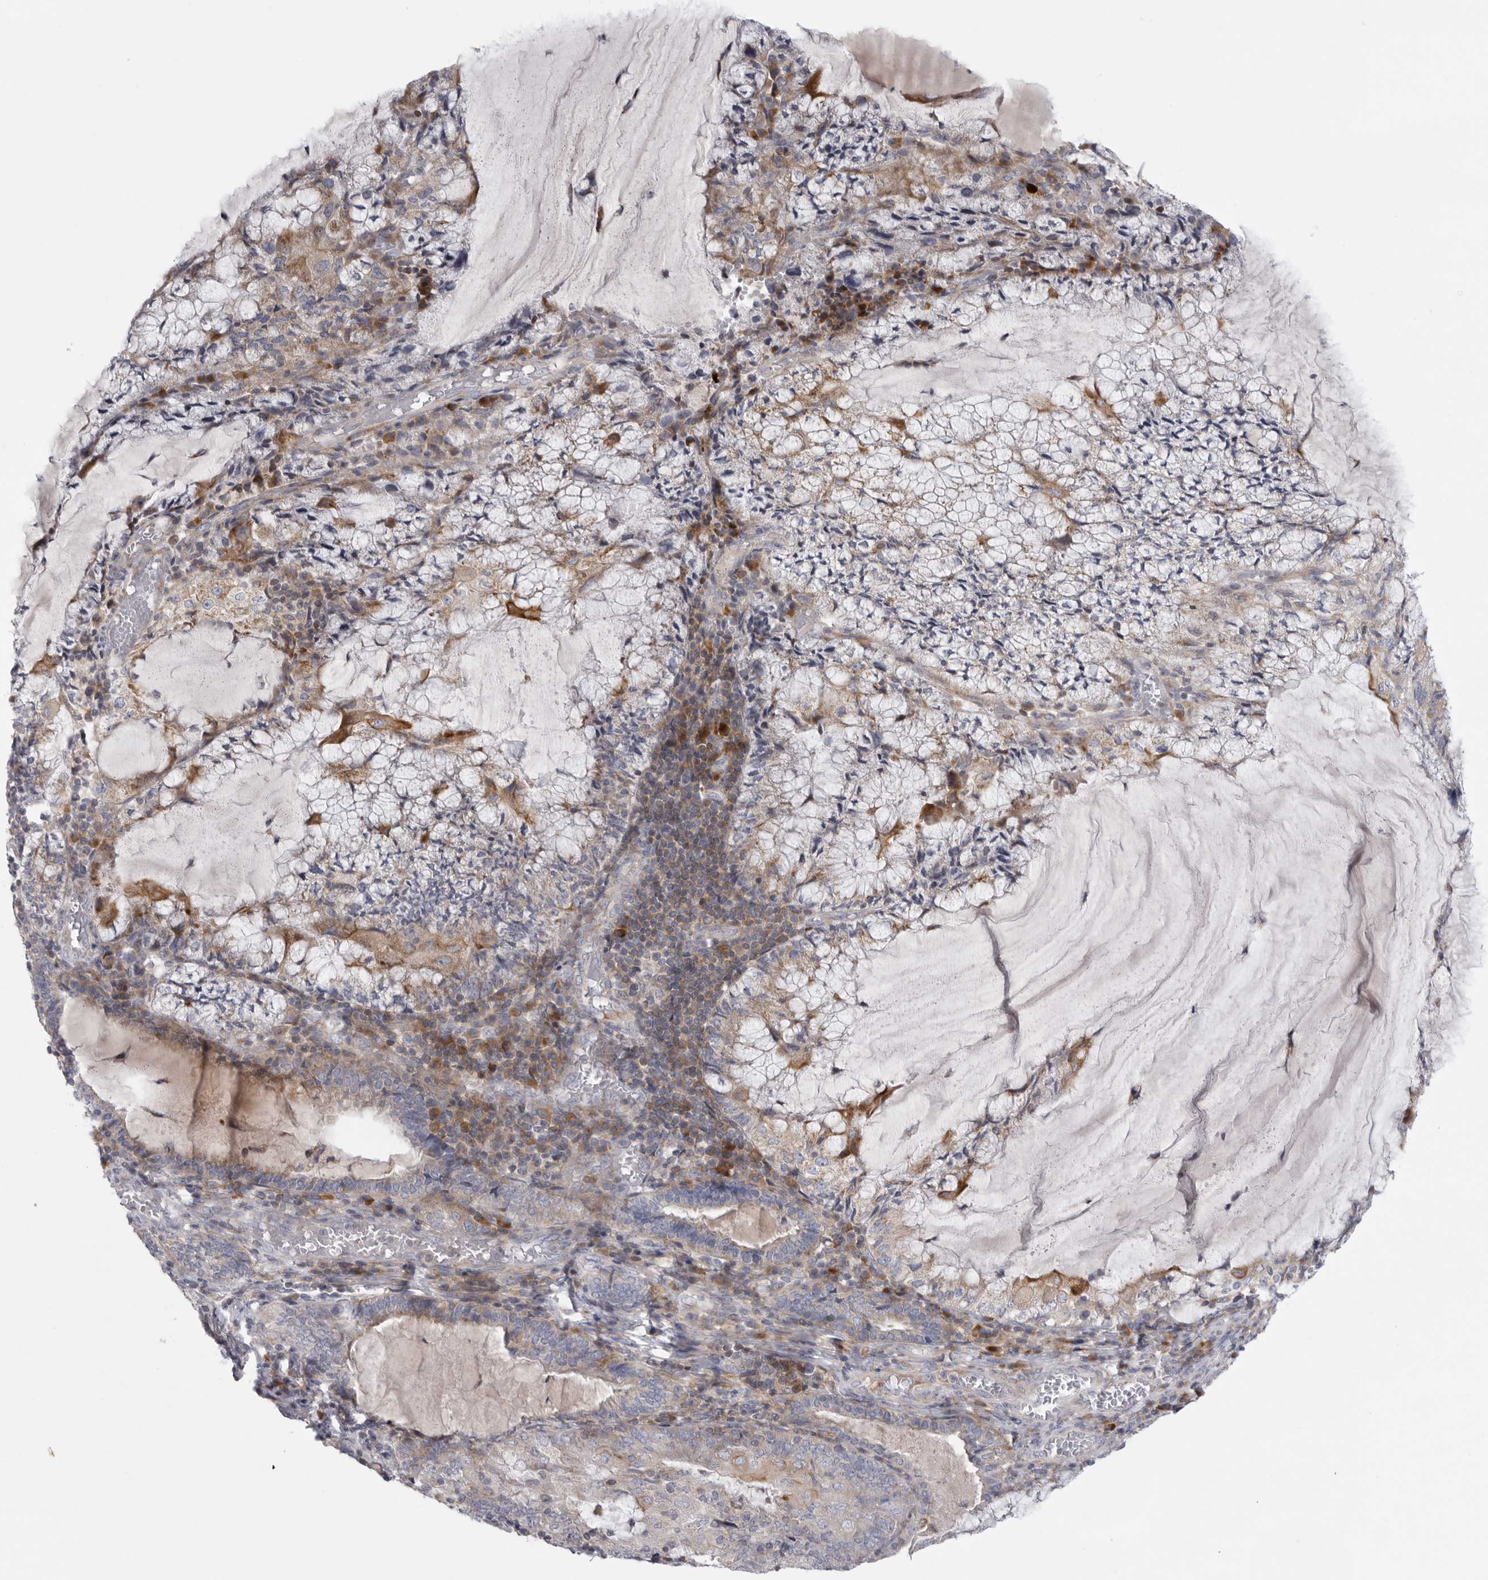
{"staining": {"intensity": "moderate", "quantity": "<25%", "location": "cytoplasmic/membranous"}, "tissue": "endometrial cancer", "cell_type": "Tumor cells", "image_type": "cancer", "snomed": [{"axis": "morphology", "description": "Adenocarcinoma, NOS"}, {"axis": "topography", "description": "Endometrium"}], "caption": "This micrograph shows endometrial cancer stained with immunohistochemistry to label a protein in brown. The cytoplasmic/membranous of tumor cells show moderate positivity for the protein. Nuclei are counter-stained blue.", "gene": "USP24", "patient": {"sex": "female", "age": 81}}